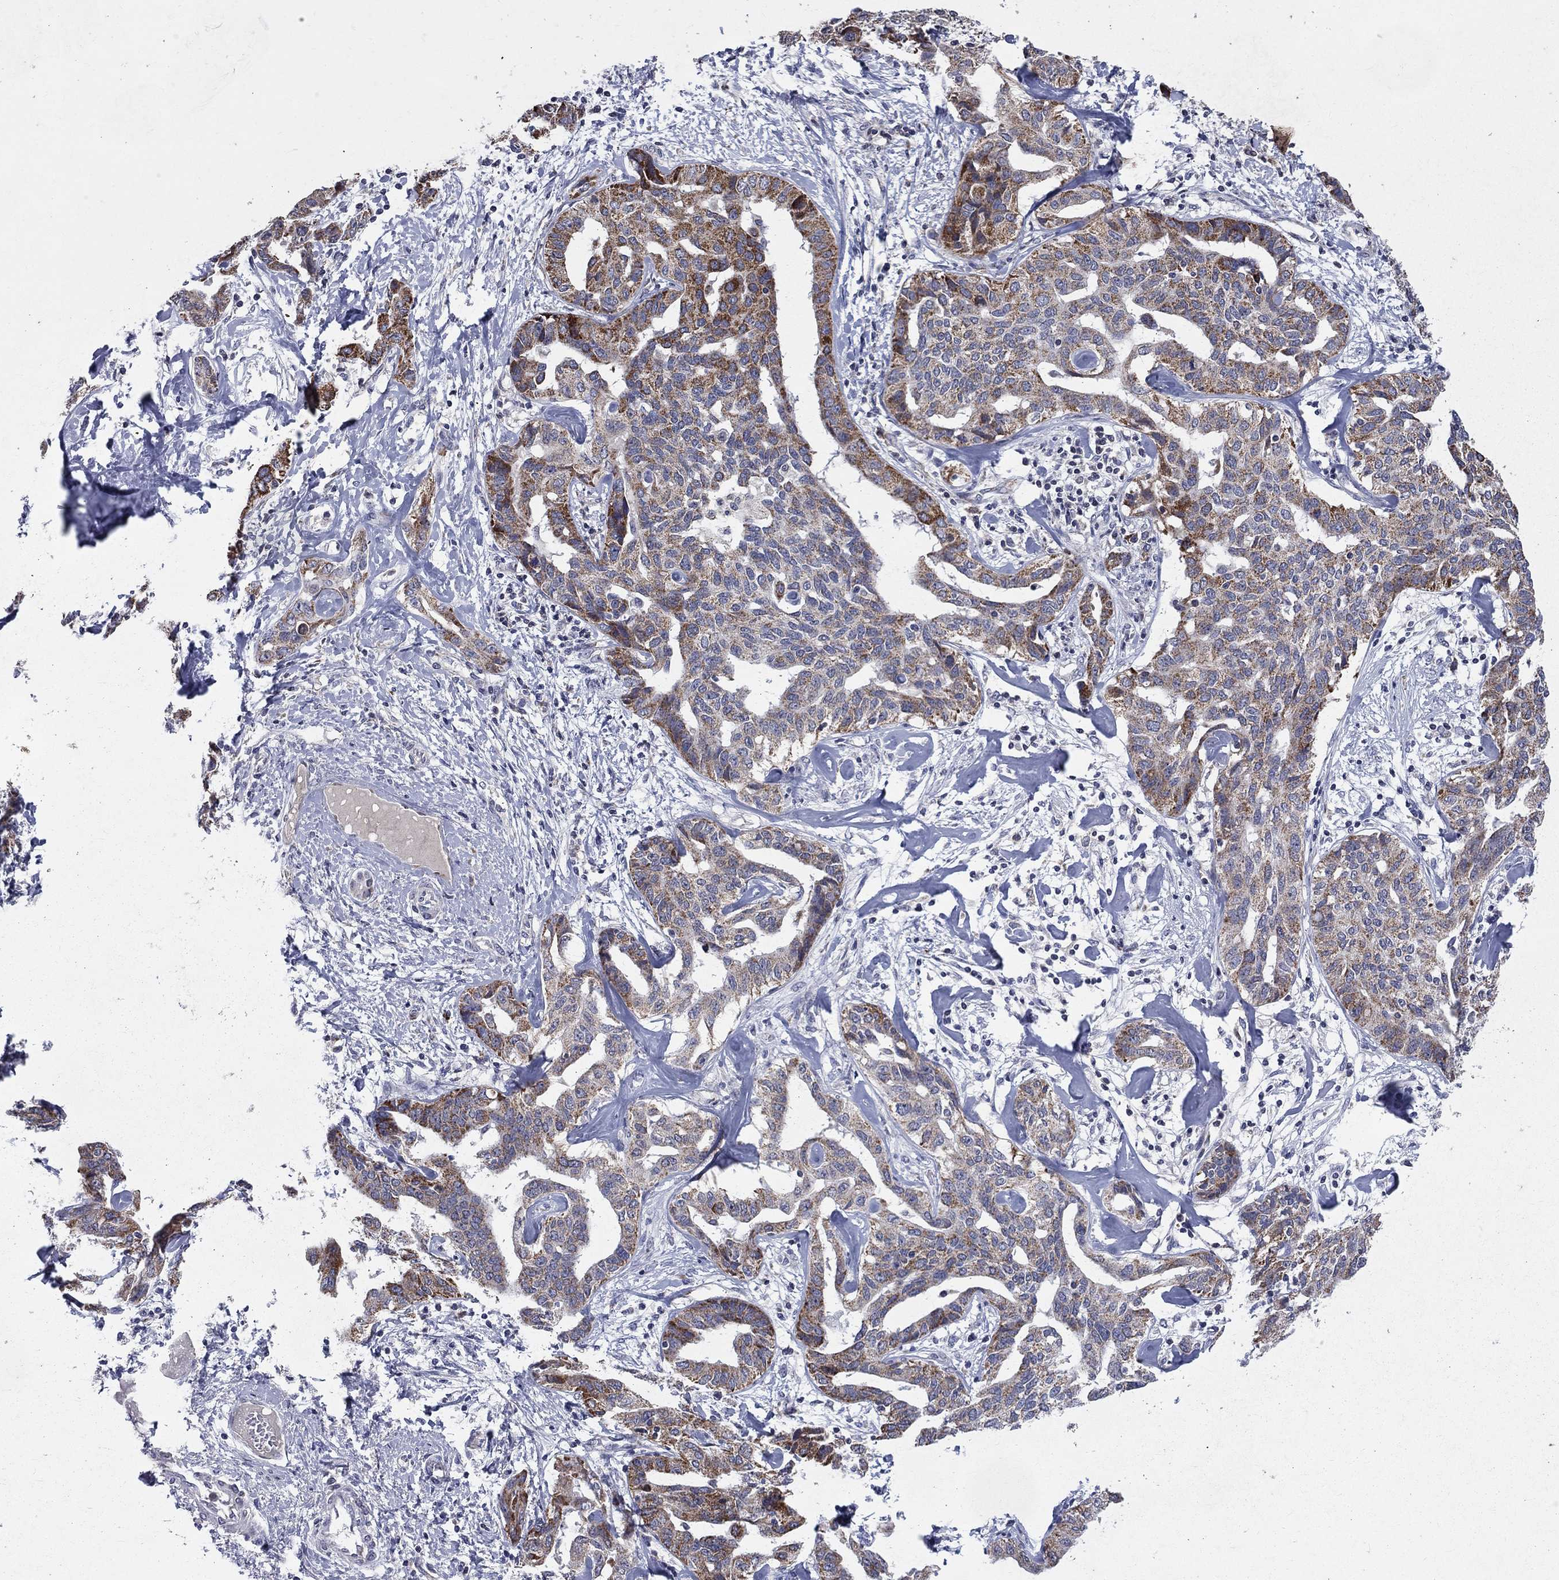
{"staining": {"intensity": "strong", "quantity": "<25%", "location": "cytoplasmic/membranous"}, "tissue": "liver cancer", "cell_type": "Tumor cells", "image_type": "cancer", "snomed": [{"axis": "morphology", "description": "Cholangiocarcinoma"}, {"axis": "topography", "description": "Liver"}], "caption": "Protein expression analysis of human liver cancer (cholangiocarcinoma) reveals strong cytoplasmic/membranous positivity in about <25% of tumor cells.", "gene": "SLC4A10", "patient": {"sex": "male", "age": 59}}